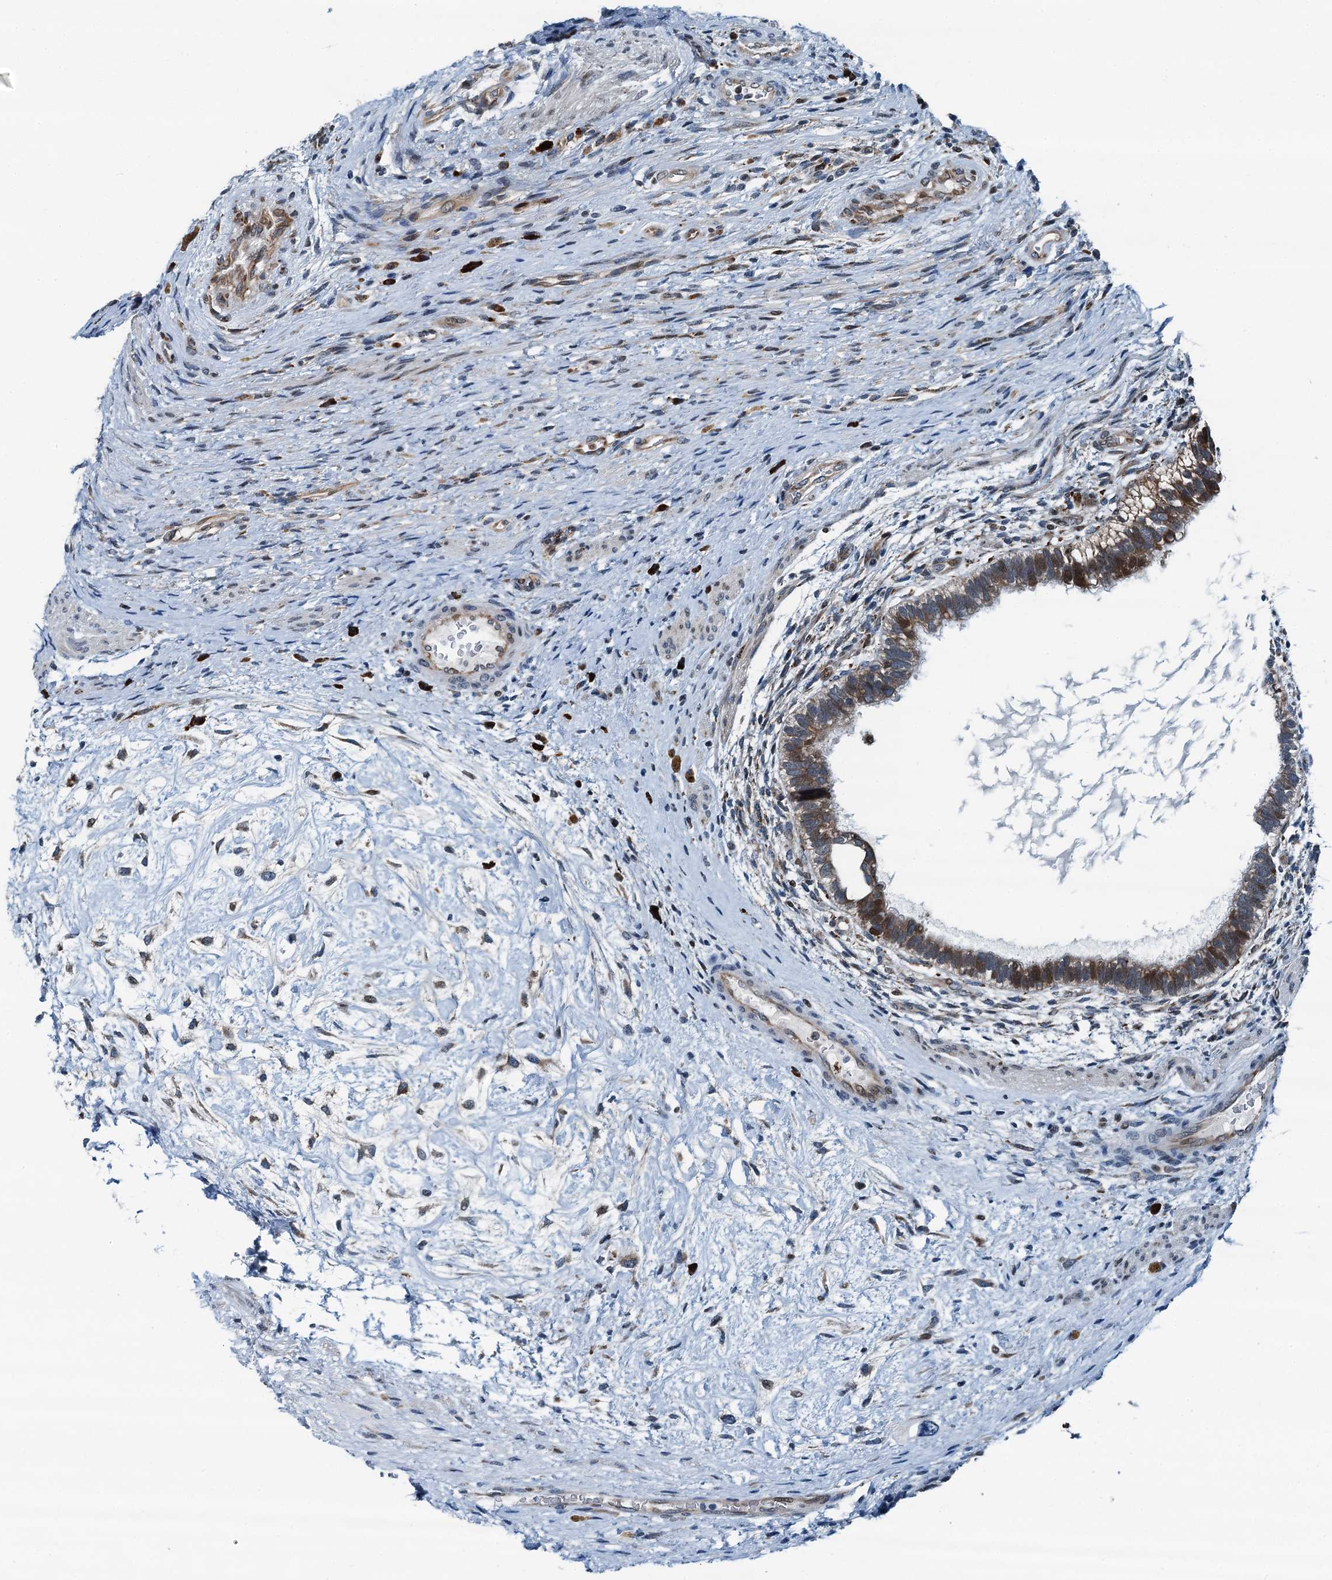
{"staining": {"intensity": "moderate", "quantity": "25%-75%", "location": "nuclear"}, "tissue": "testis cancer", "cell_type": "Tumor cells", "image_type": "cancer", "snomed": [{"axis": "morphology", "description": "Carcinoma, Embryonal, NOS"}, {"axis": "topography", "description": "Testis"}], "caption": "Protein expression analysis of human embryonal carcinoma (testis) reveals moderate nuclear expression in about 25%-75% of tumor cells. (DAB (3,3'-diaminobenzidine) = brown stain, brightfield microscopy at high magnification).", "gene": "TAMALIN", "patient": {"sex": "male", "age": 26}}